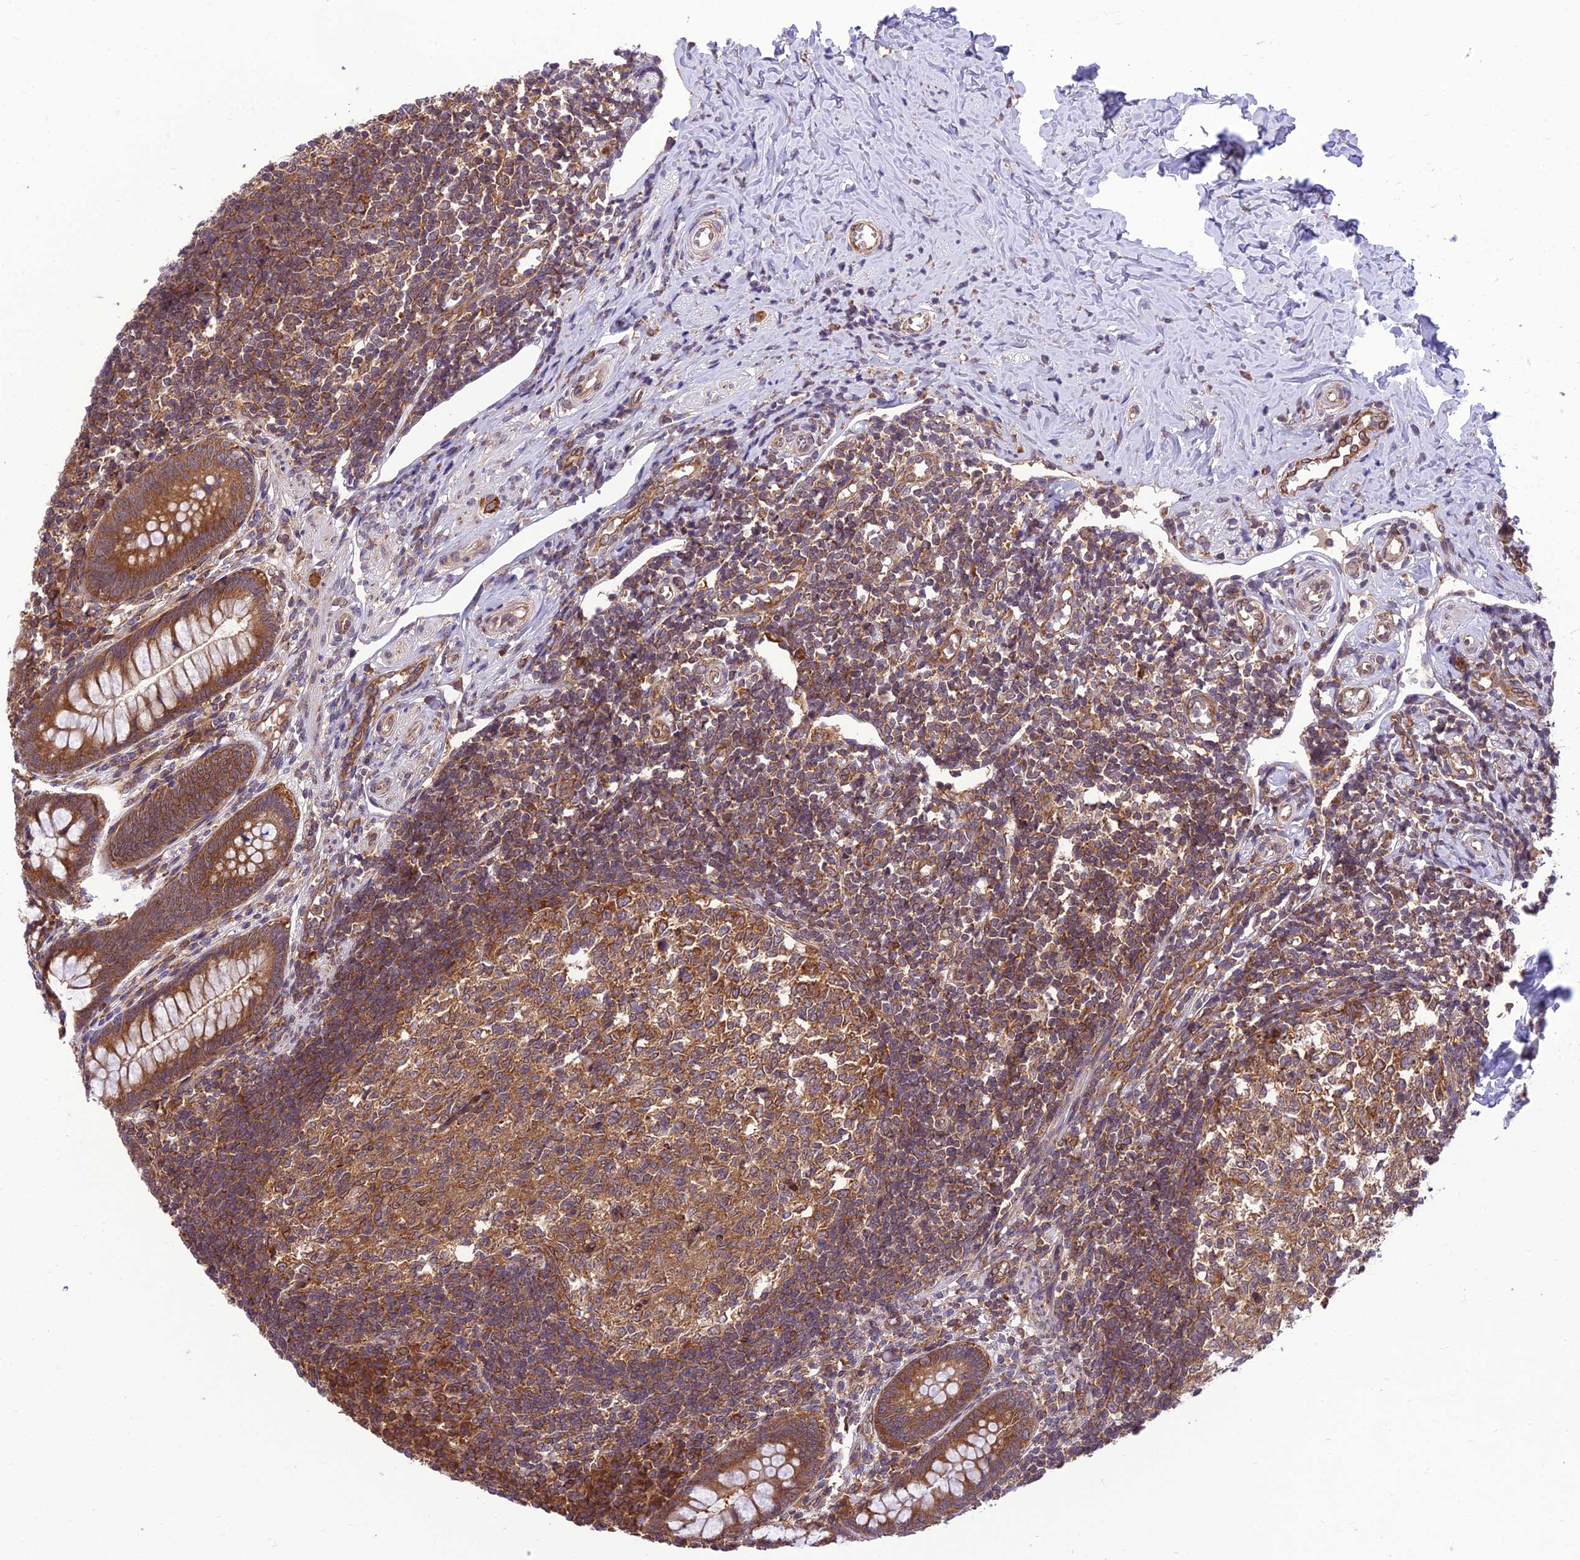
{"staining": {"intensity": "strong", "quantity": ">75%", "location": "cytoplasmic/membranous"}, "tissue": "appendix", "cell_type": "Glandular cells", "image_type": "normal", "snomed": [{"axis": "morphology", "description": "Normal tissue, NOS"}, {"axis": "topography", "description": "Appendix"}], "caption": "Appendix stained with DAB immunohistochemistry (IHC) displays high levels of strong cytoplasmic/membranous staining in approximately >75% of glandular cells.", "gene": "DHCR7", "patient": {"sex": "female", "age": 33}}